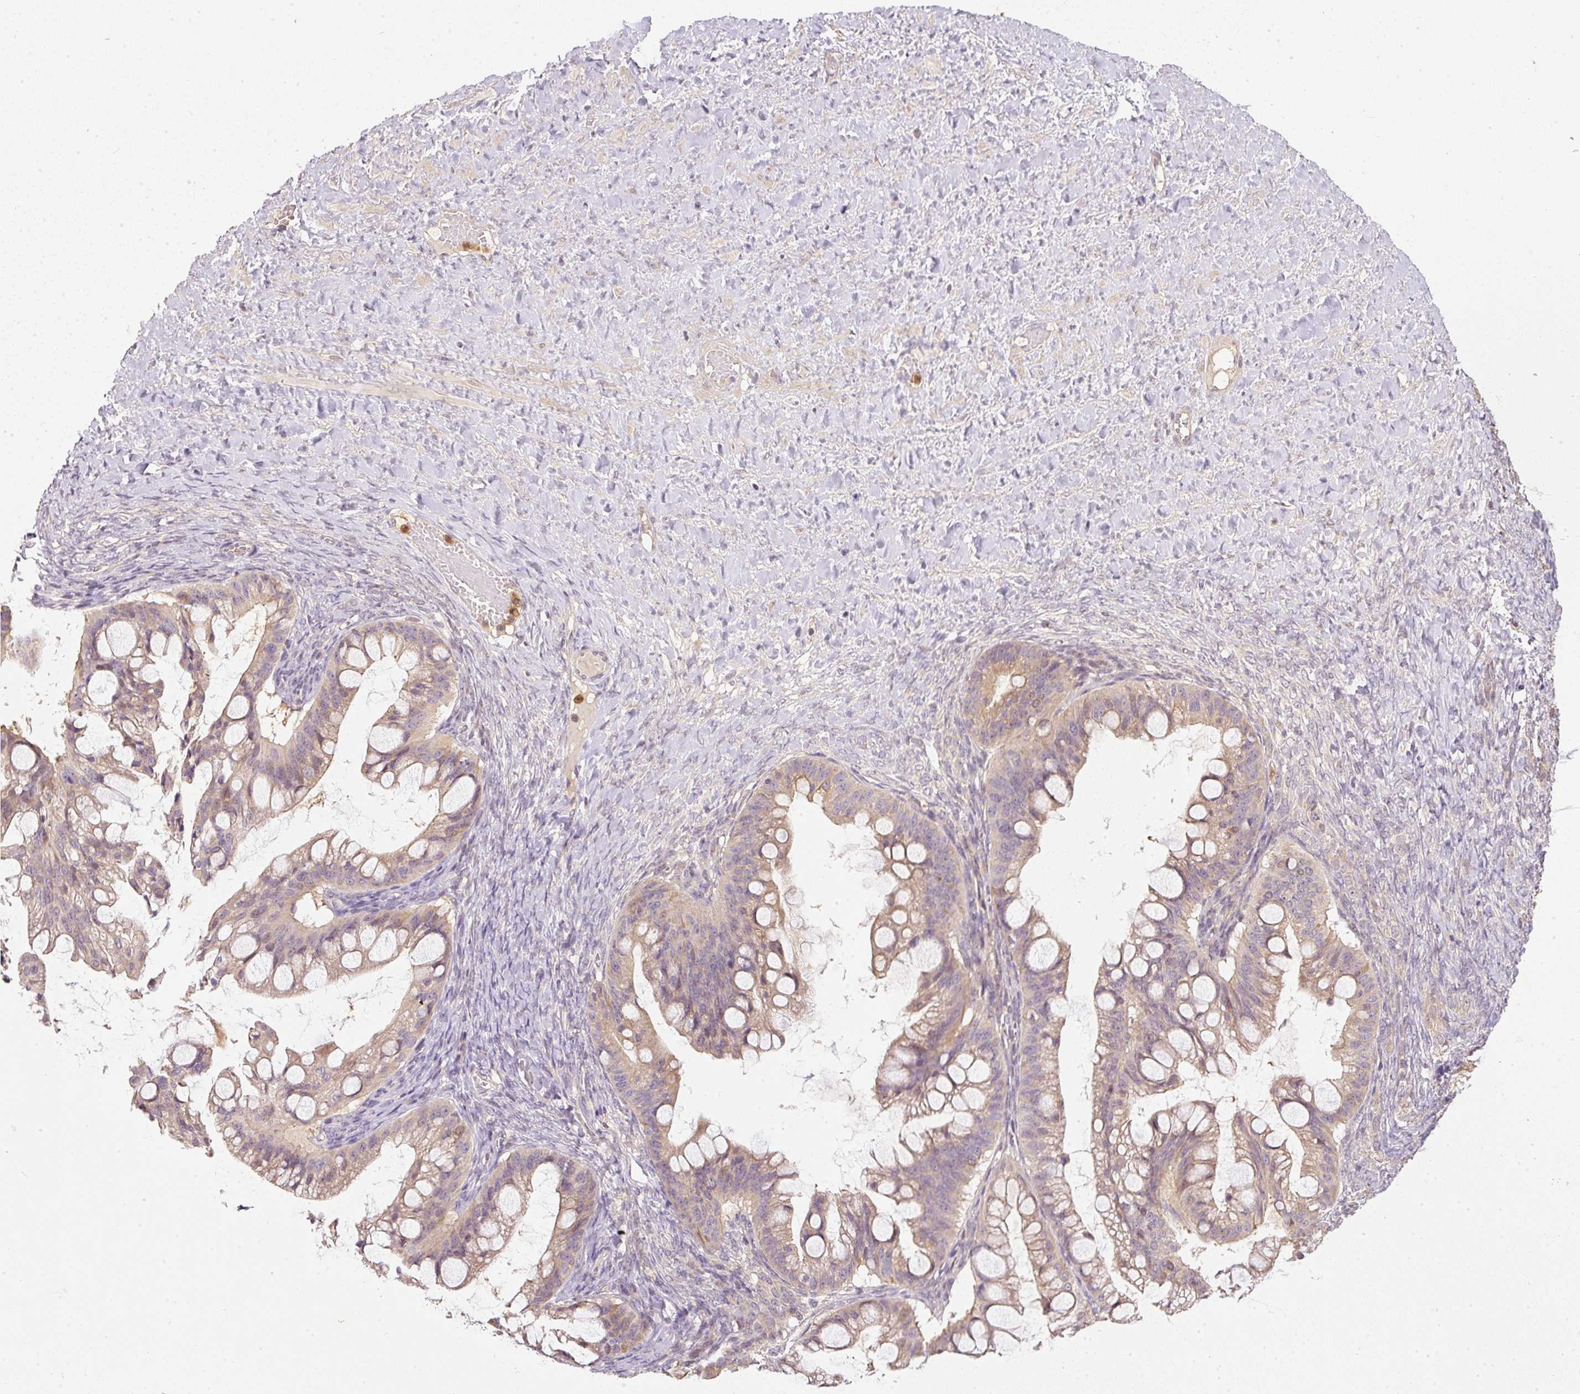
{"staining": {"intensity": "weak", "quantity": ">75%", "location": "cytoplasmic/membranous"}, "tissue": "ovarian cancer", "cell_type": "Tumor cells", "image_type": "cancer", "snomed": [{"axis": "morphology", "description": "Cystadenocarcinoma, mucinous, NOS"}, {"axis": "topography", "description": "Ovary"}], "caption": "Ovarian cancer (mucinous cystadenocarcinoma) stained for a protein shows weak cytoplasmic/membranous positivity in tumor cells.", "gene": "CTTNBP2", "patient": {"sex": "female", "age": 73}}